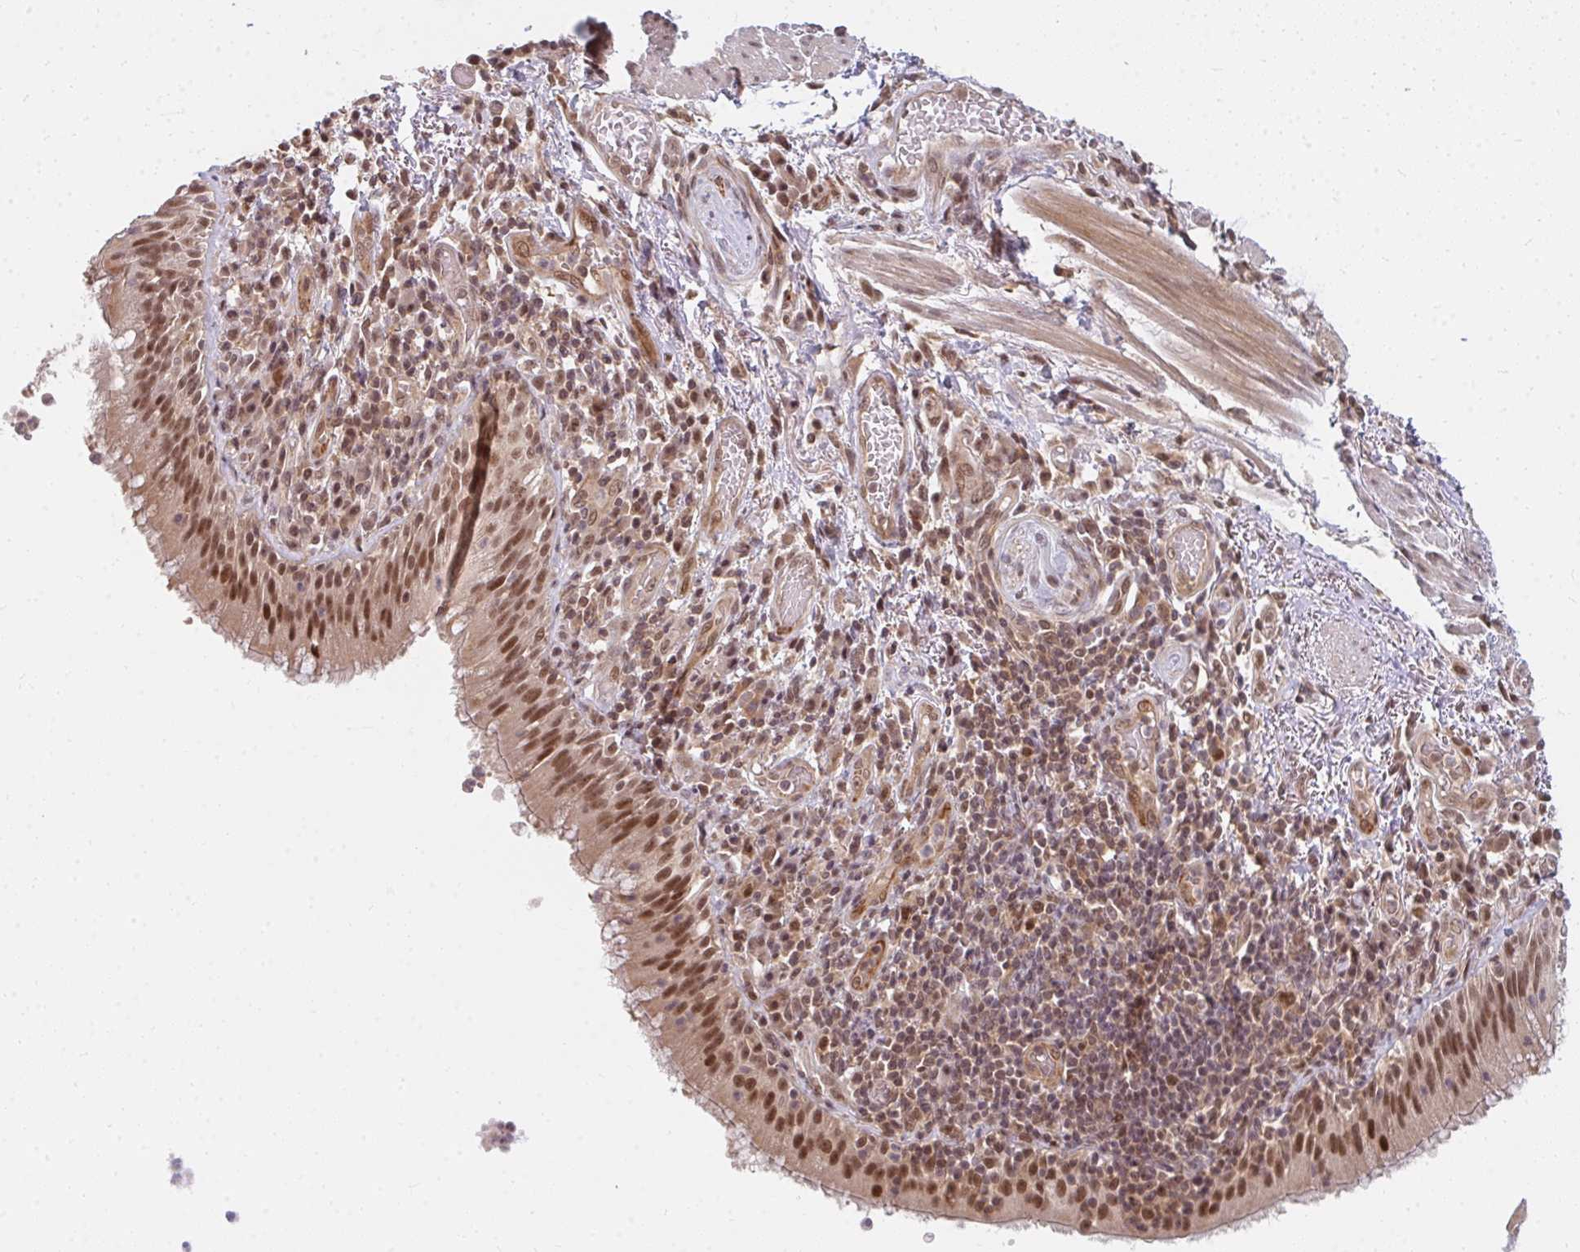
{"staining": {"intensity": "moderate", "quantity": ">75%", "location": "cytoplasmic/membranous,nuclear"}, "tissue": "bronchus", "cell_type": "Respiratory epithelial cells", "image_type": "normal", "snomed": [{"axis": "morphology", "description": "Normal tissue, NOS"}, {"axis": "topography", "description": "Cartilage tissue"}, {"axis": "topography", "description": "Bronchus"}], "caption": "Protein positivity by immunohistochemistry (IHC) shows moderate cytoplasmic/membranous,nuclear staining in approximately >75% of respiratory epithelial cells in benign bronchus.", "gene": "GTF3C6", "patient": {"sex": "male", "age": 56}}